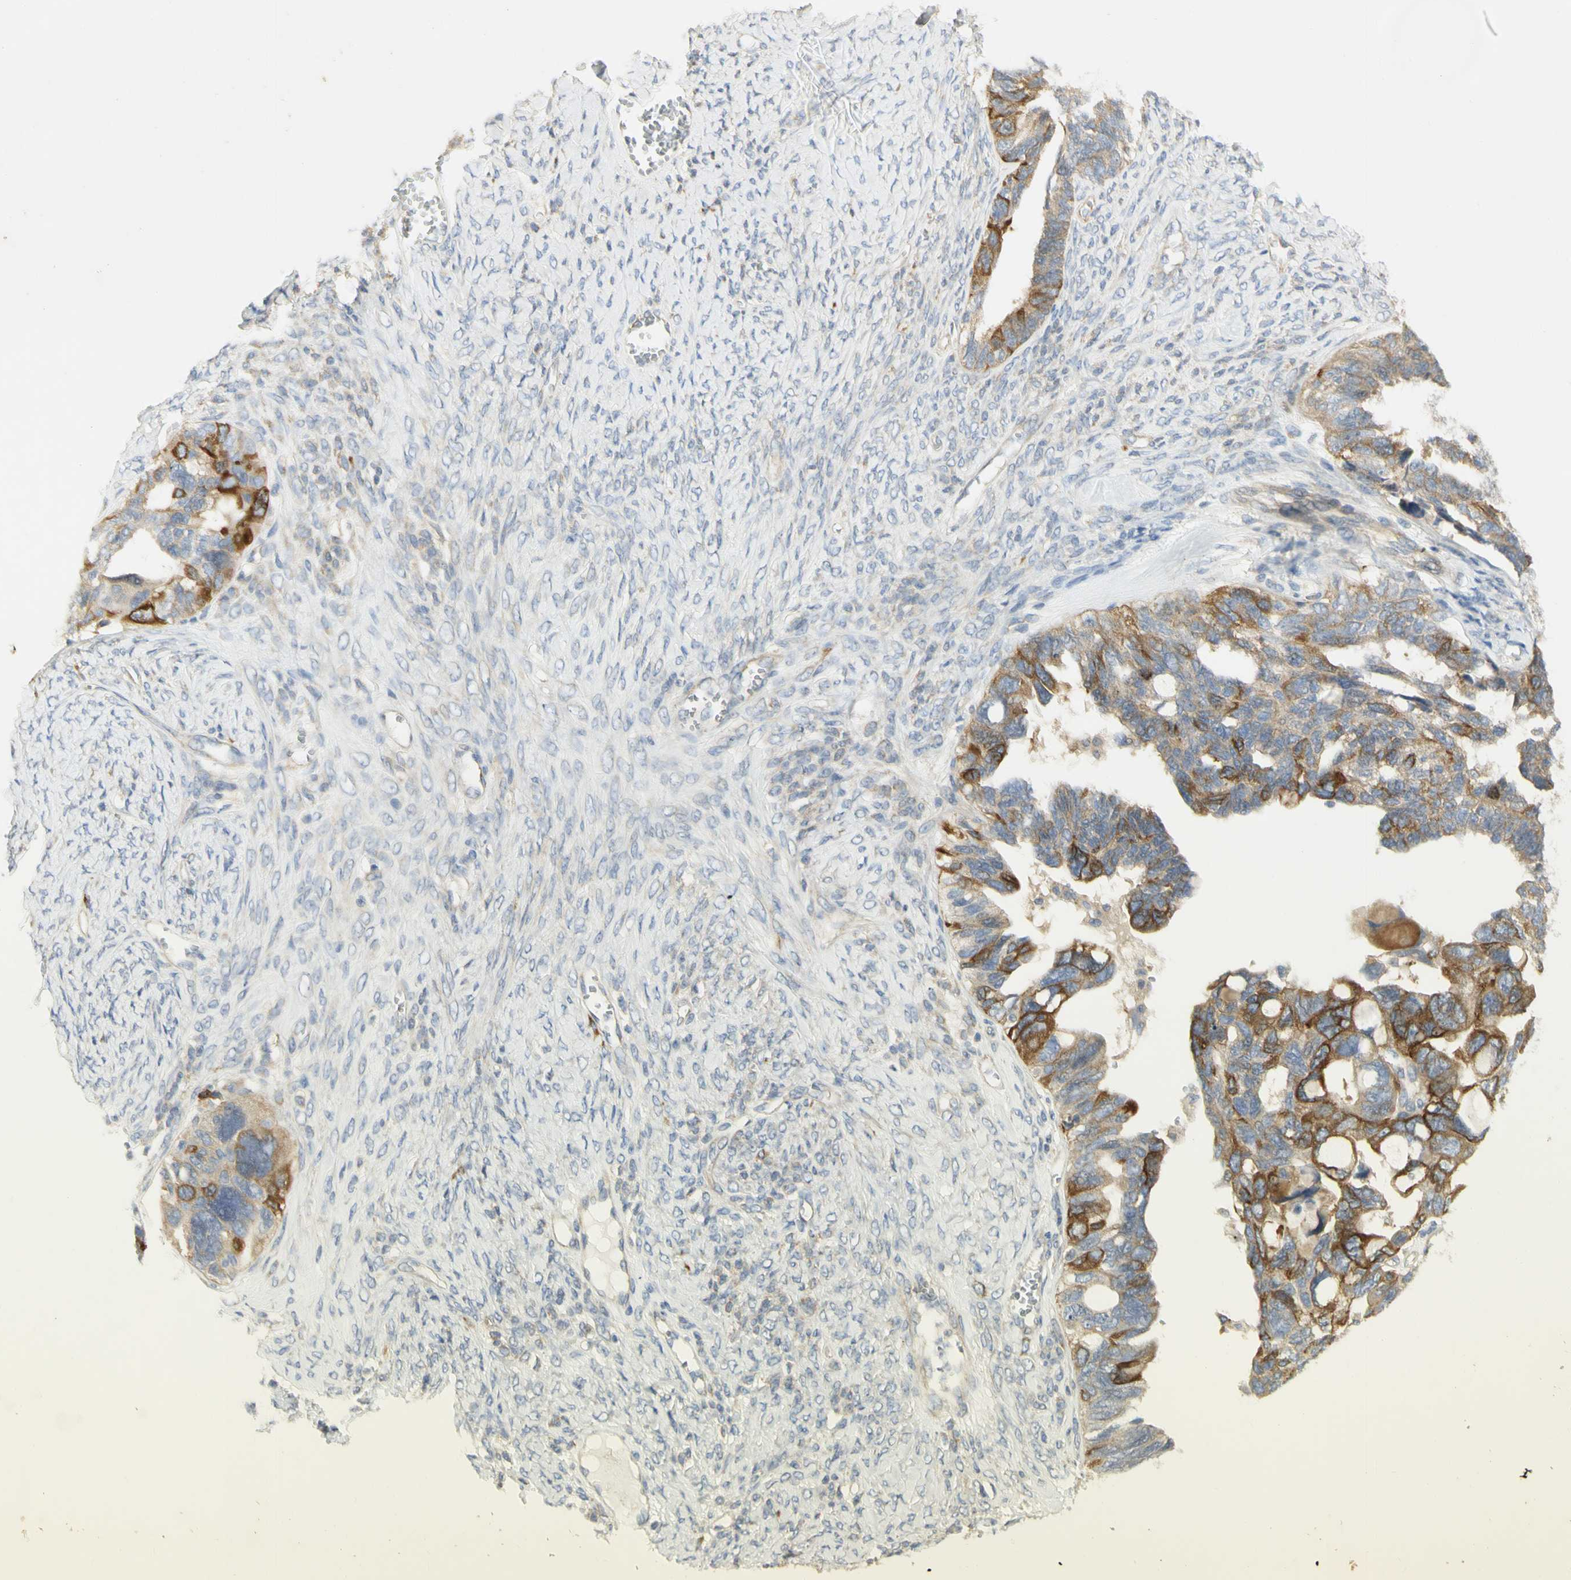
{"staining": {"intensity": "strong", "quantity": "25%-75%", "location": "cytoplasmic/membranous"}, "tissue": "ovarian cancer", "cell_type": "Tumor cells", "image_type": "cancer", "snomed": [{"axis": "morphology", "description": "Cystadenocarcinoma, serous, NOS"}, {"axis": "topography", "description": "Ovary"}], "caption": "Serous cystadenocarcinoma (ovarian) was stained to show a protein in brown. There is high levels of strong cytoplasmic/membranous expression in about 25%-75% of tumor cells. (Stains: DAB in brown, nuclei in blue, Microscopy: brightfield microscopy at high magnification).", "gene": "KIF11", "patient": {"sex": "female", "age": 79}}